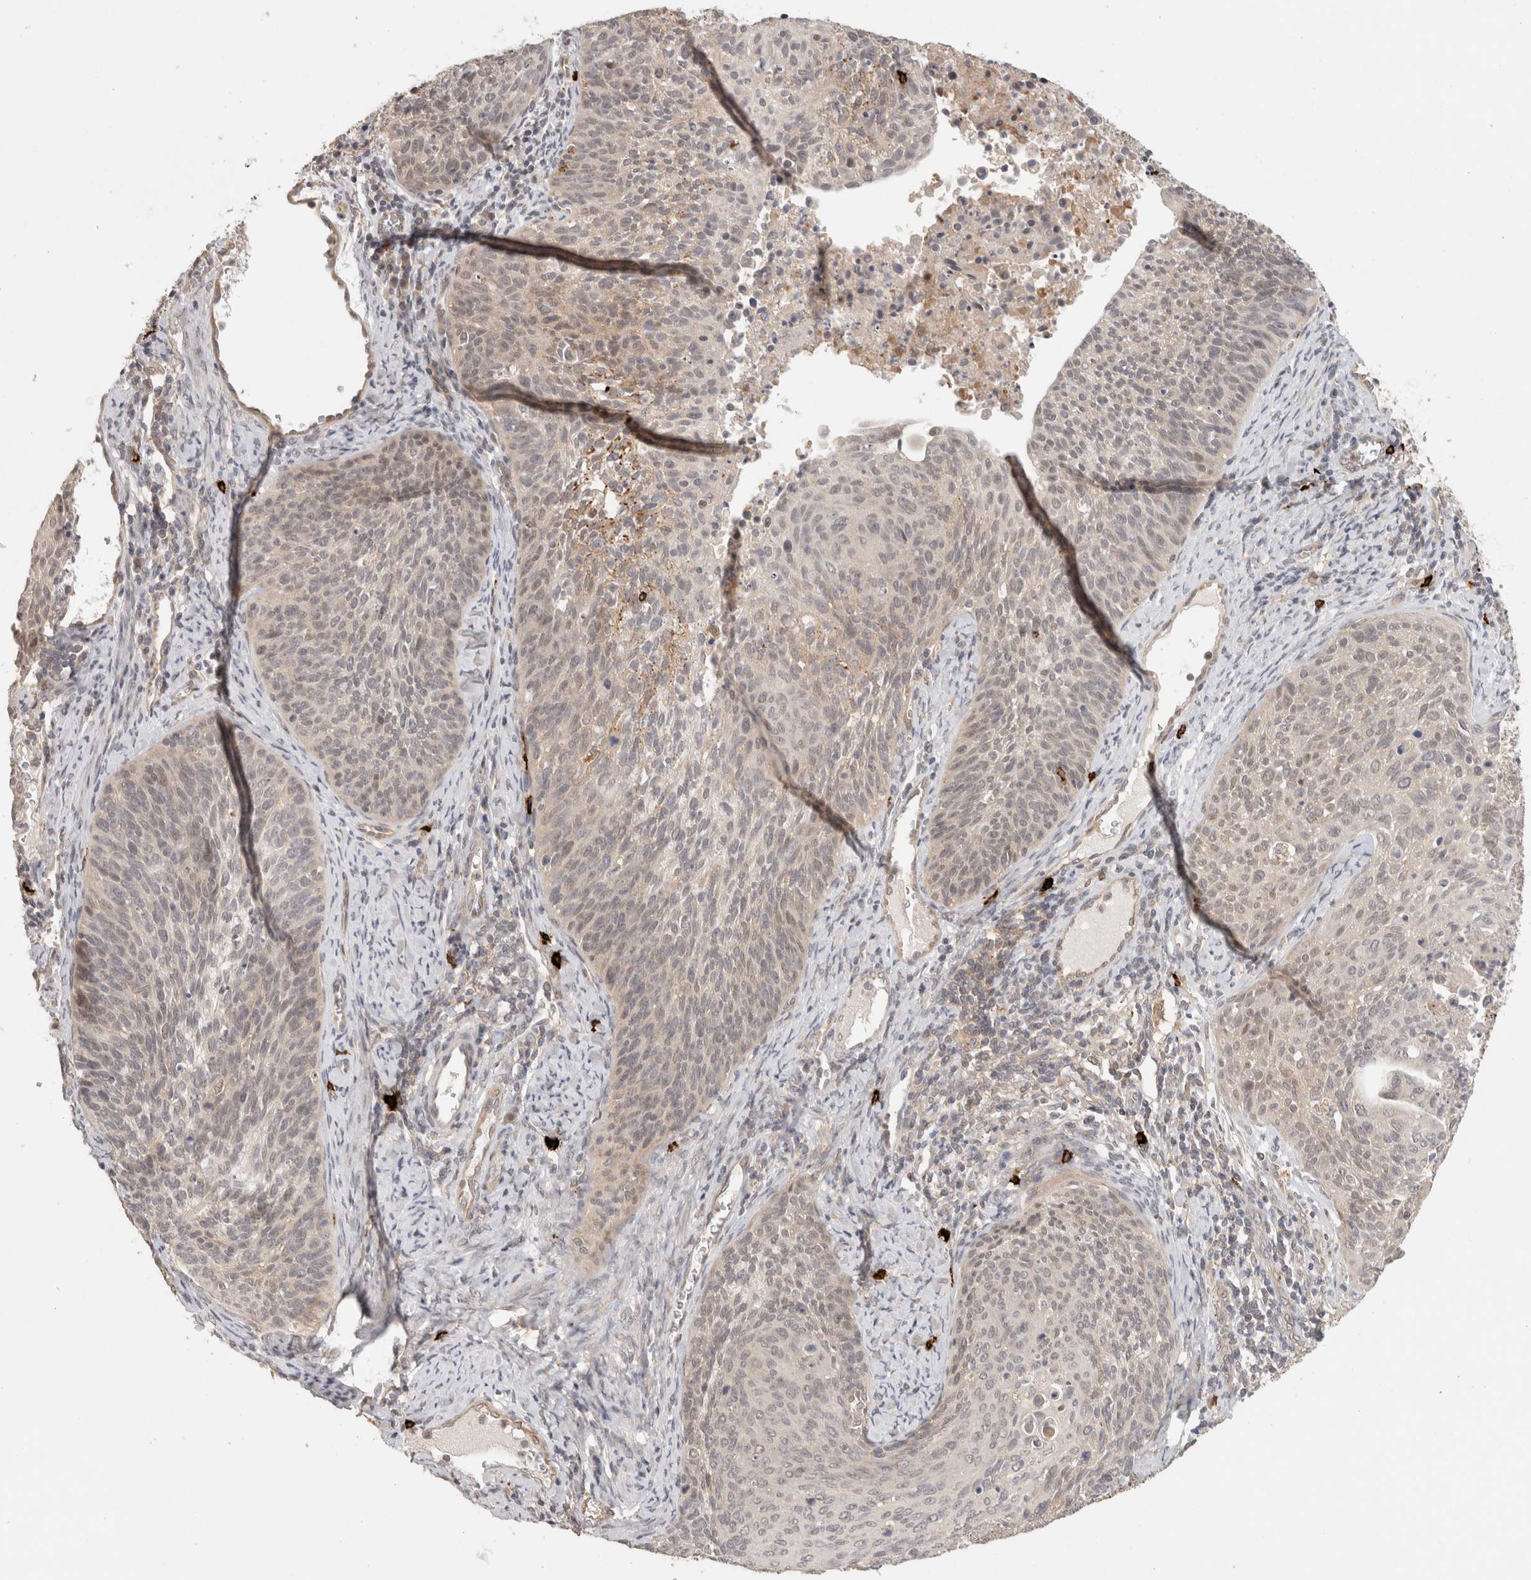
{"staining": {"intensity": "negative", "quantity": "none", "location": "none"}, "tissue": "cervical cancer", "cell_type": "Tumor cells", "image_type": "cancer", "snomed": [{"axis": "morphology", "description": "Squamous cell carcinoma, NOS"}, {"axis": "topography", "description": "Cervix"}], "caption": "An IHC histopathology image of squamous cell carcinoma (cervical) is shown. There is no staining in tumor cells of squamous cell carcinoma (cervical).", "gene": "HSPG2", "patient": {"sex": "female", "age": 55}}